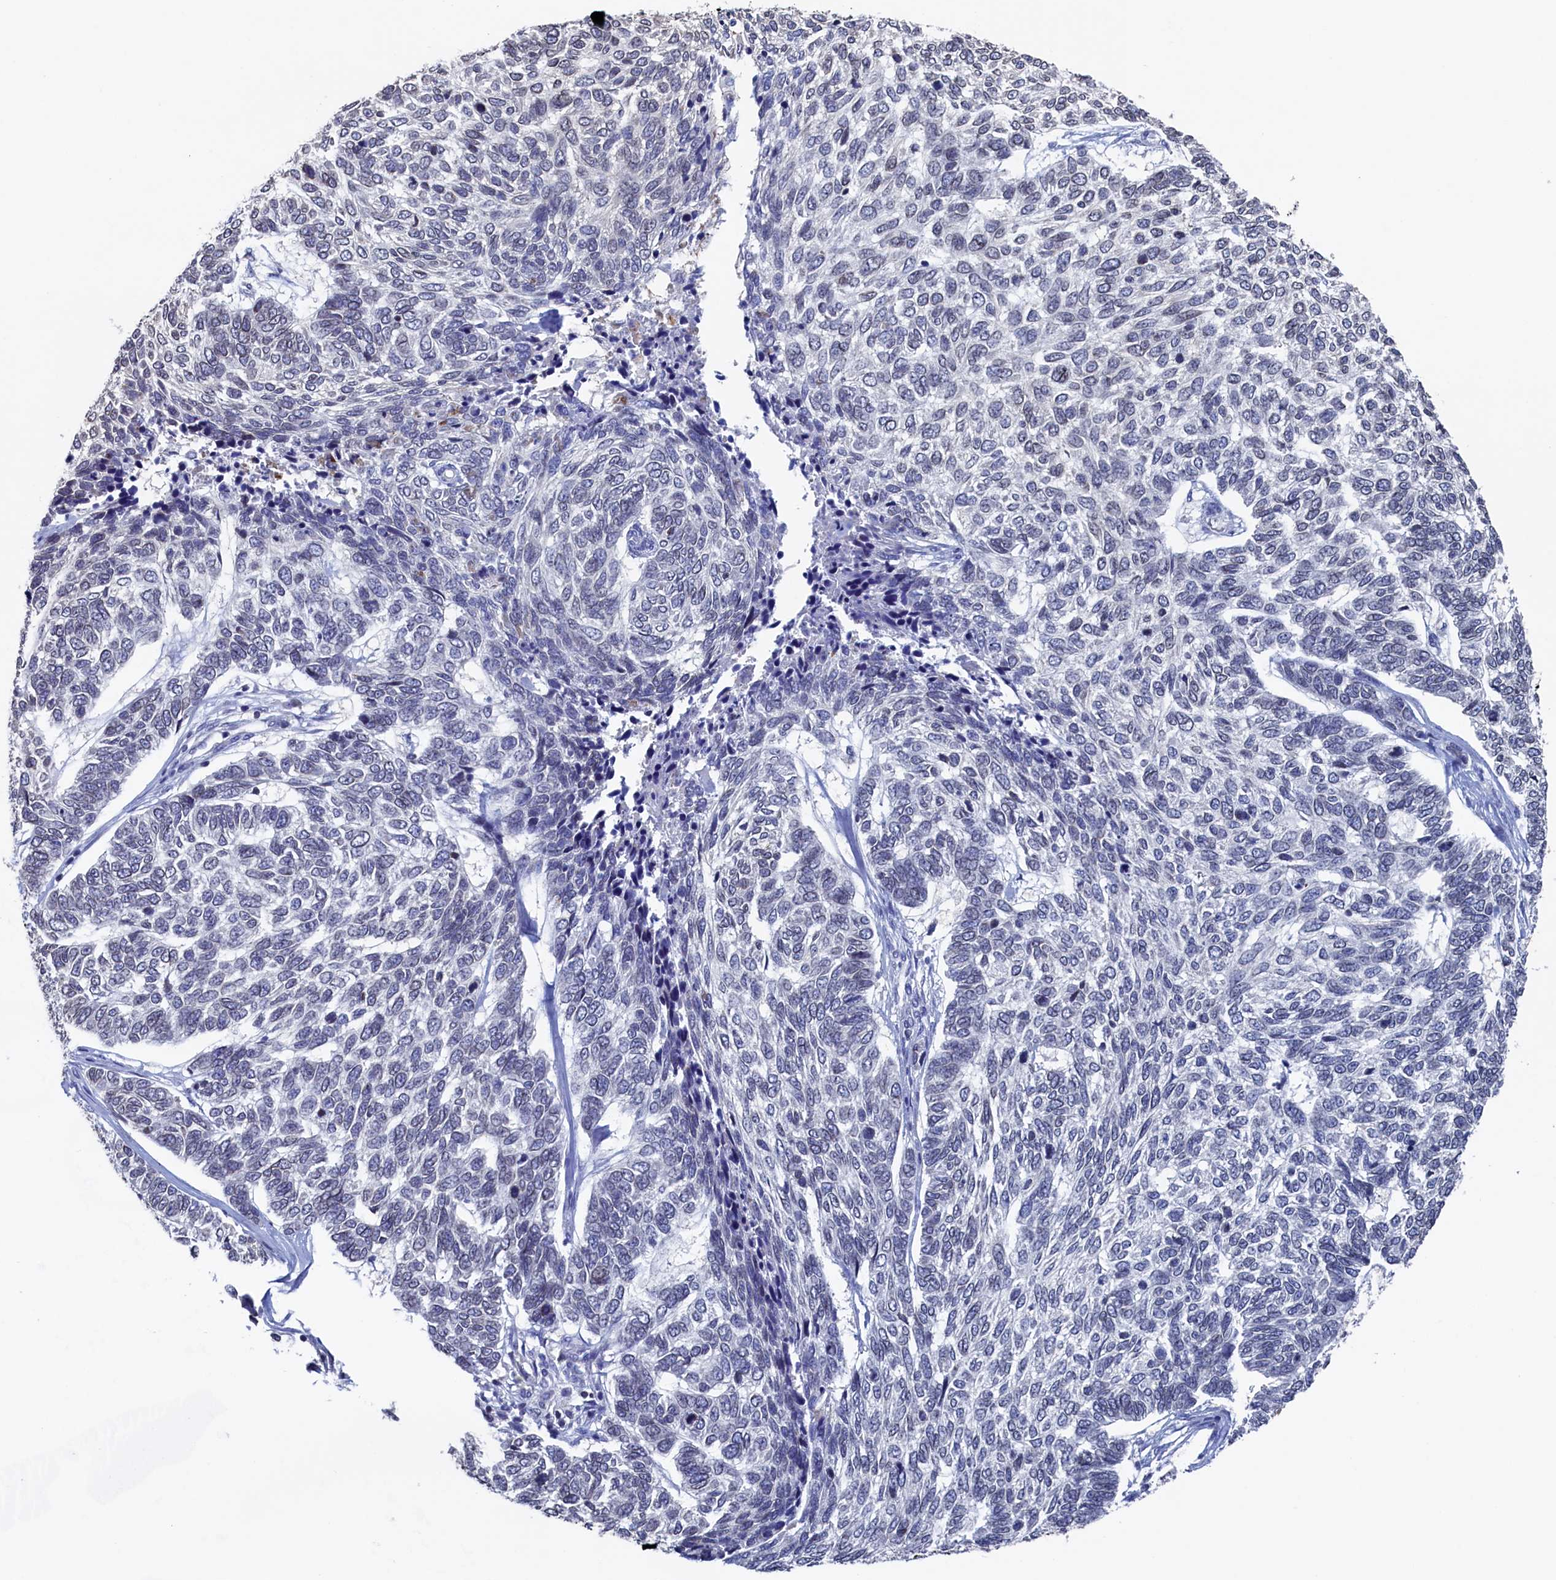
{"staining": {"intensity": "negative", "quantity": "none", "location": "none"}, "tissue": "skin cancer", "cell_type": "Tumor cells", "image_type": "cancer", "snomed": [{"axis": "morphology", "description": "Basal cell carcinoma"}, {"axis": "topography", "description": "Skin"}], "caption": "This is an immunohistochemistry histopathology image of skin cancer (basal cell carcinoma). There is no staining in tumor cells.", "gene": "C11orf54", "patient": {"sex": "female", "age": 65}}